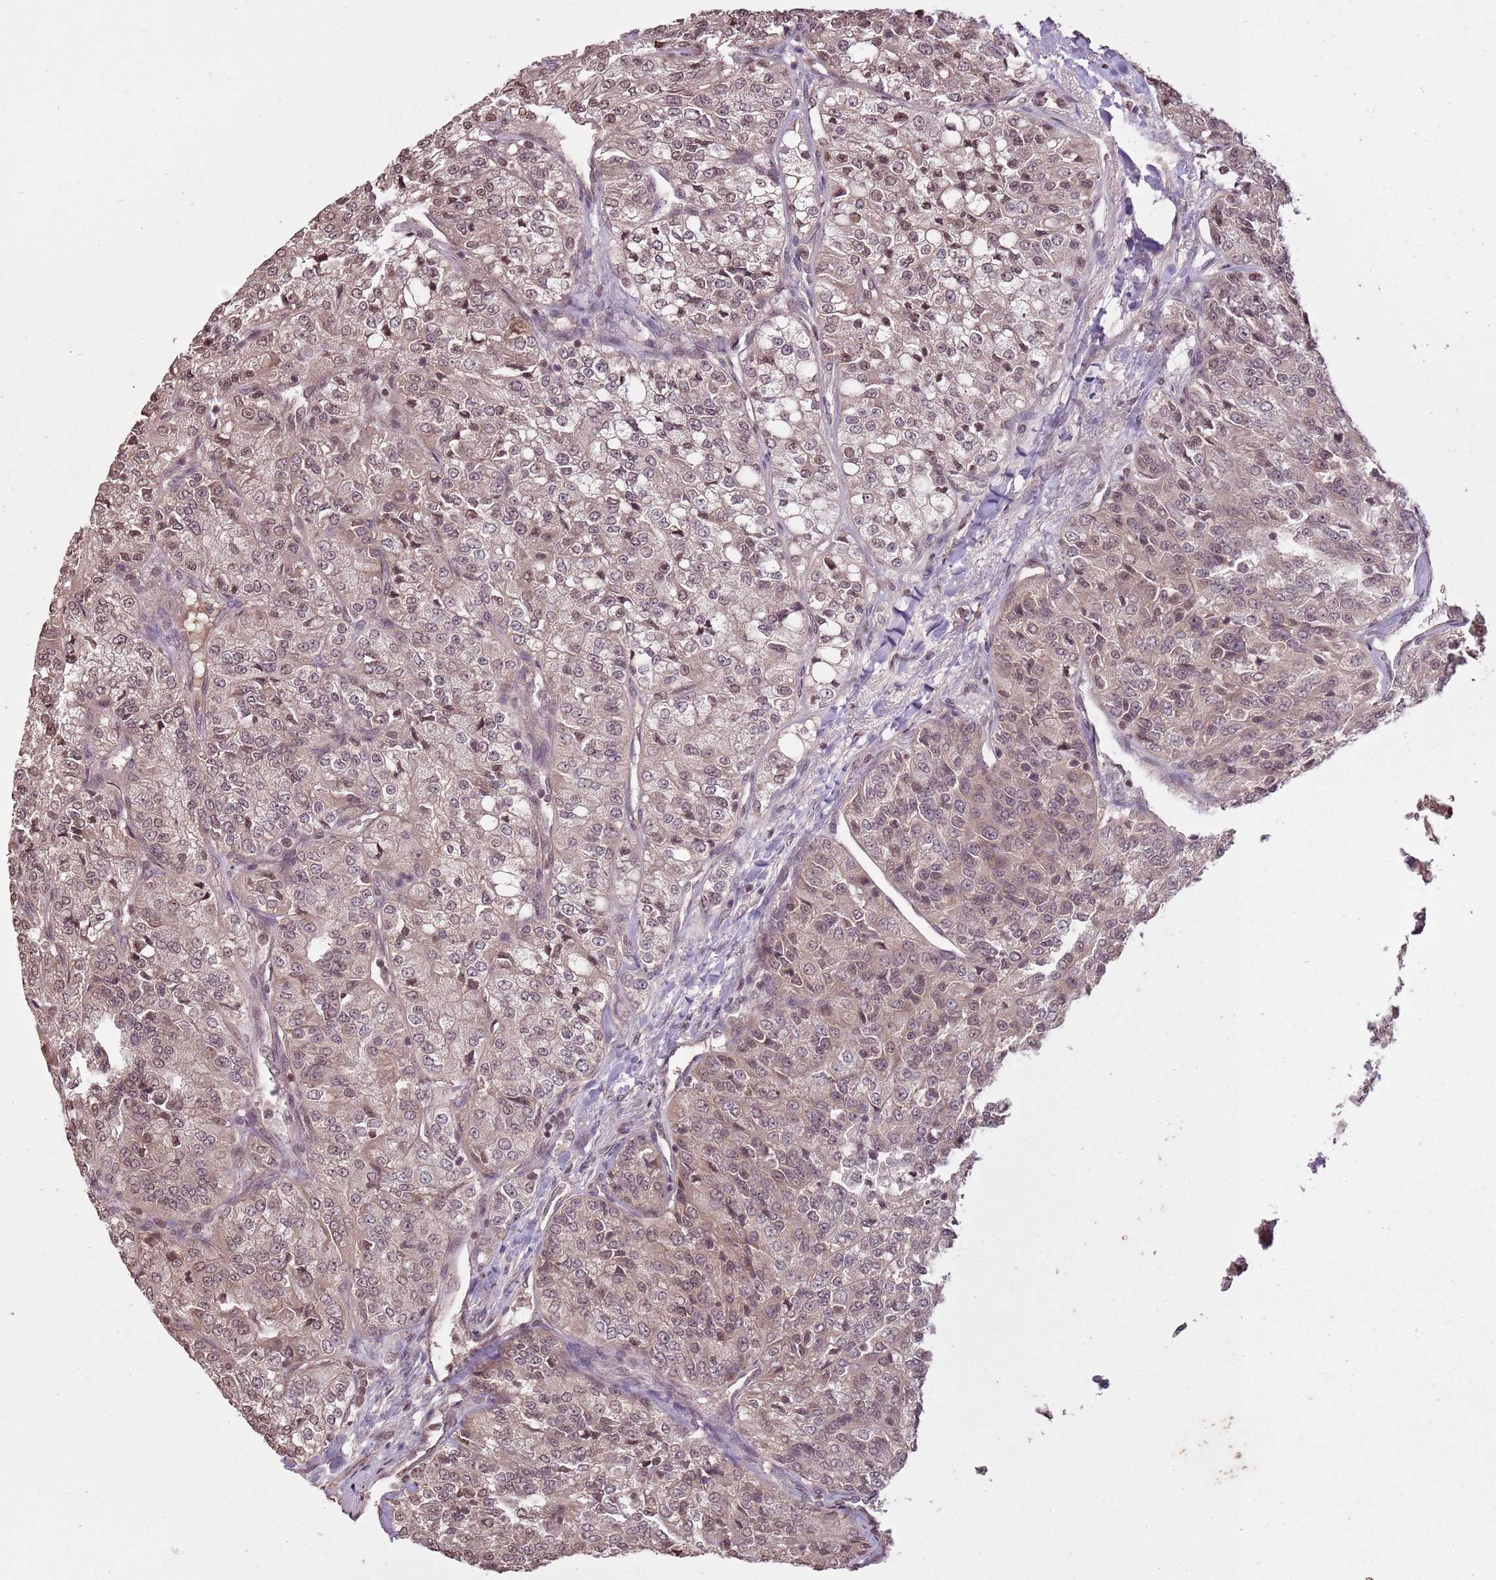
{"staining": {"intensity": "weak", "quantity": ">75%", "location": "cytoplasmic/membranous,nuclear"}, "tissue": "renal cancer", "cell_type": "Tumor cells", "image_type": "cancer", "snomed": [{"axis": "morphology", "description": "Adenocarcinoma, NOS"}, {"axis": "topography", "description": "Kidney"}], "caption": "A brown stain shows weak cytoplasmic/membranous and nuclear expression of a protein in human renal cancer tumor cells.", "gene": "CAPN9", "patient": {"sex": "female", "age": 63}}